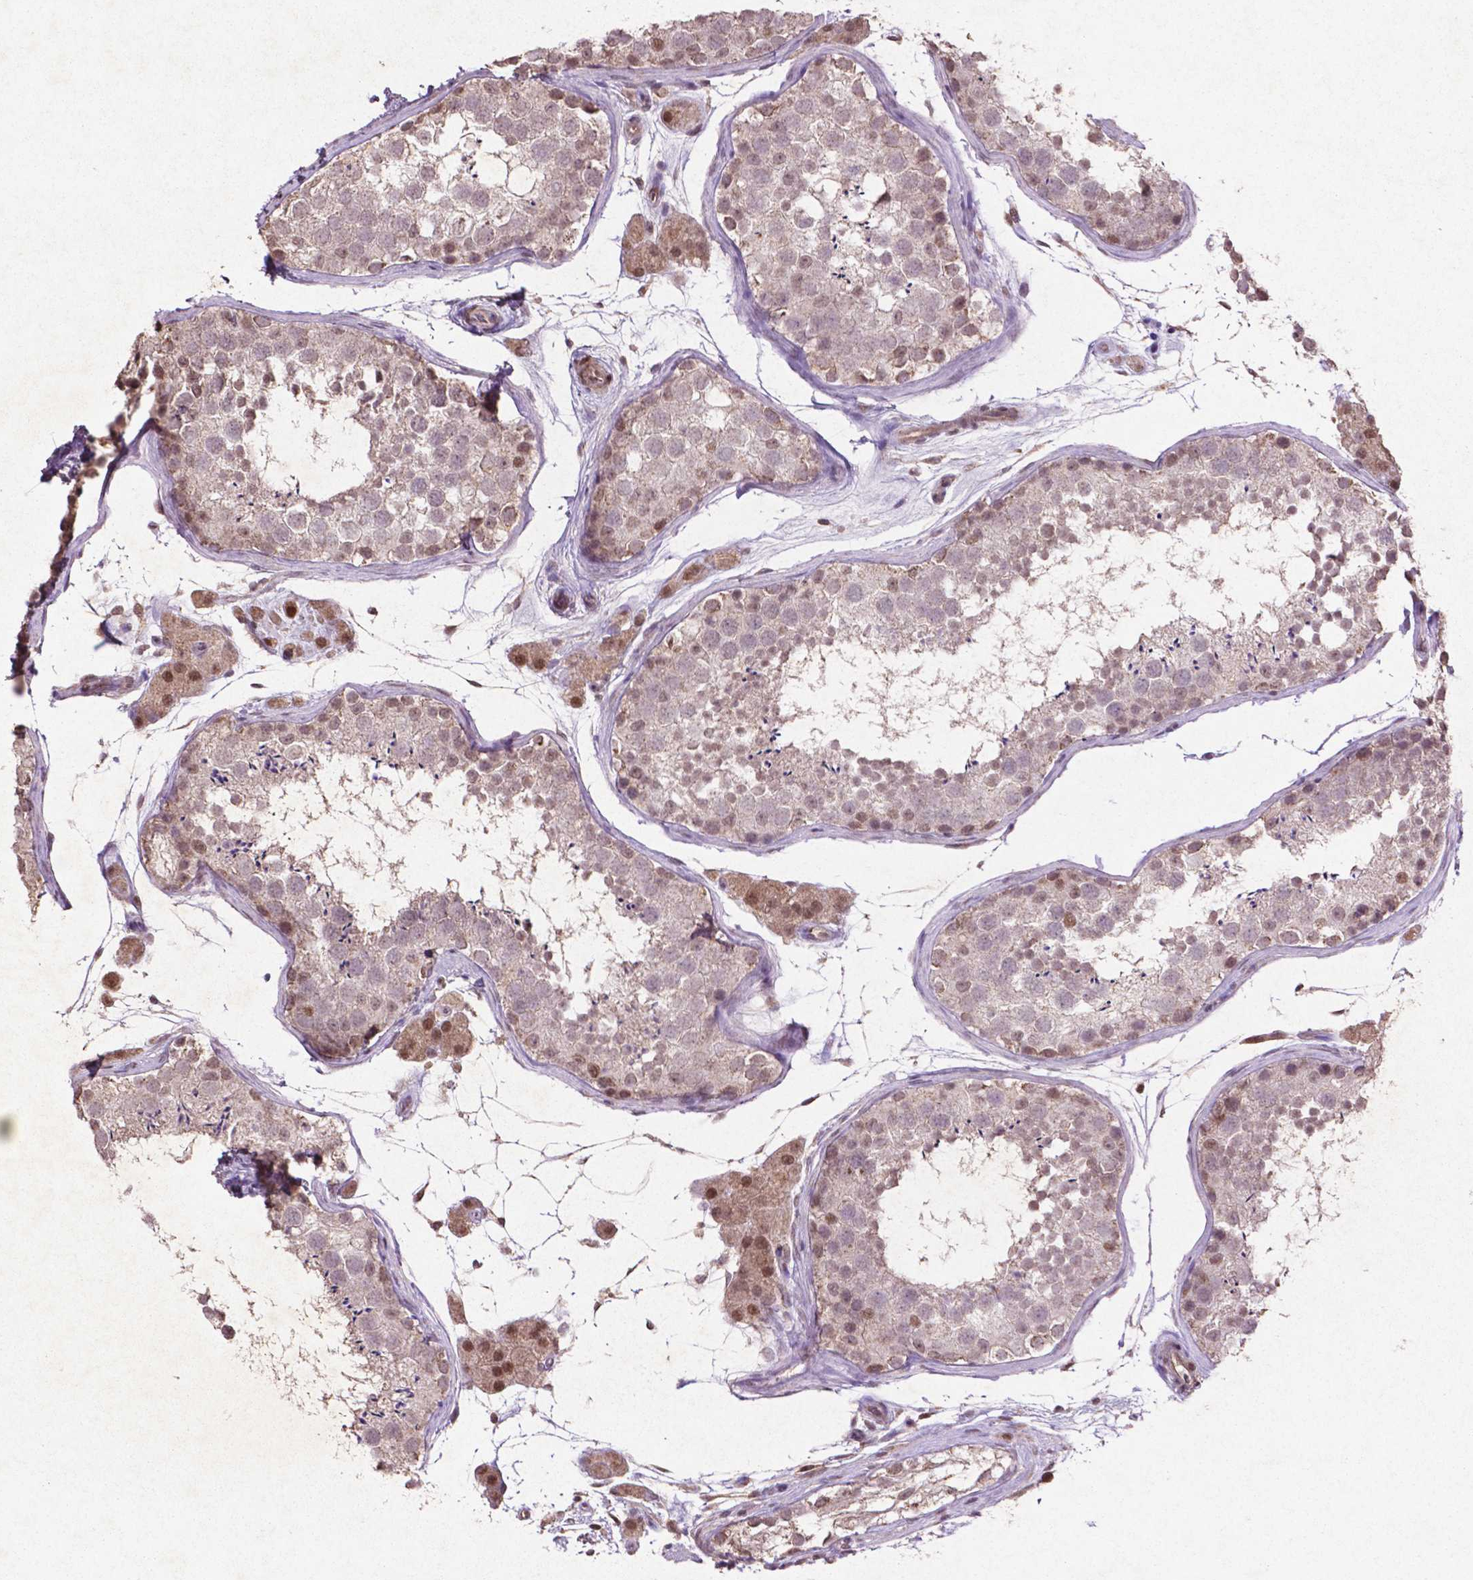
{"staining": {"intensity": "negative", "quantity": "none", "location": "none"}, "tissue": "testis", "cell_type": "Cells in seminiferous ducts", "image_type": "normal", "snomed": [{"axis": "morphology", "description": "Normal tissue, NOS"}, {"axis": "topography", "description": "Testis"}], "caption": "Cells in seminiferous ducts show no significant positivity in unremarkable testis. Brightfield microscopy of immunohistochemistry (IHC) stained with DAB (brown) and hematoxylin (blue), captured at high magnification.", "gene": "GLRX", "patient": {"sex": "male", "age": 41}}